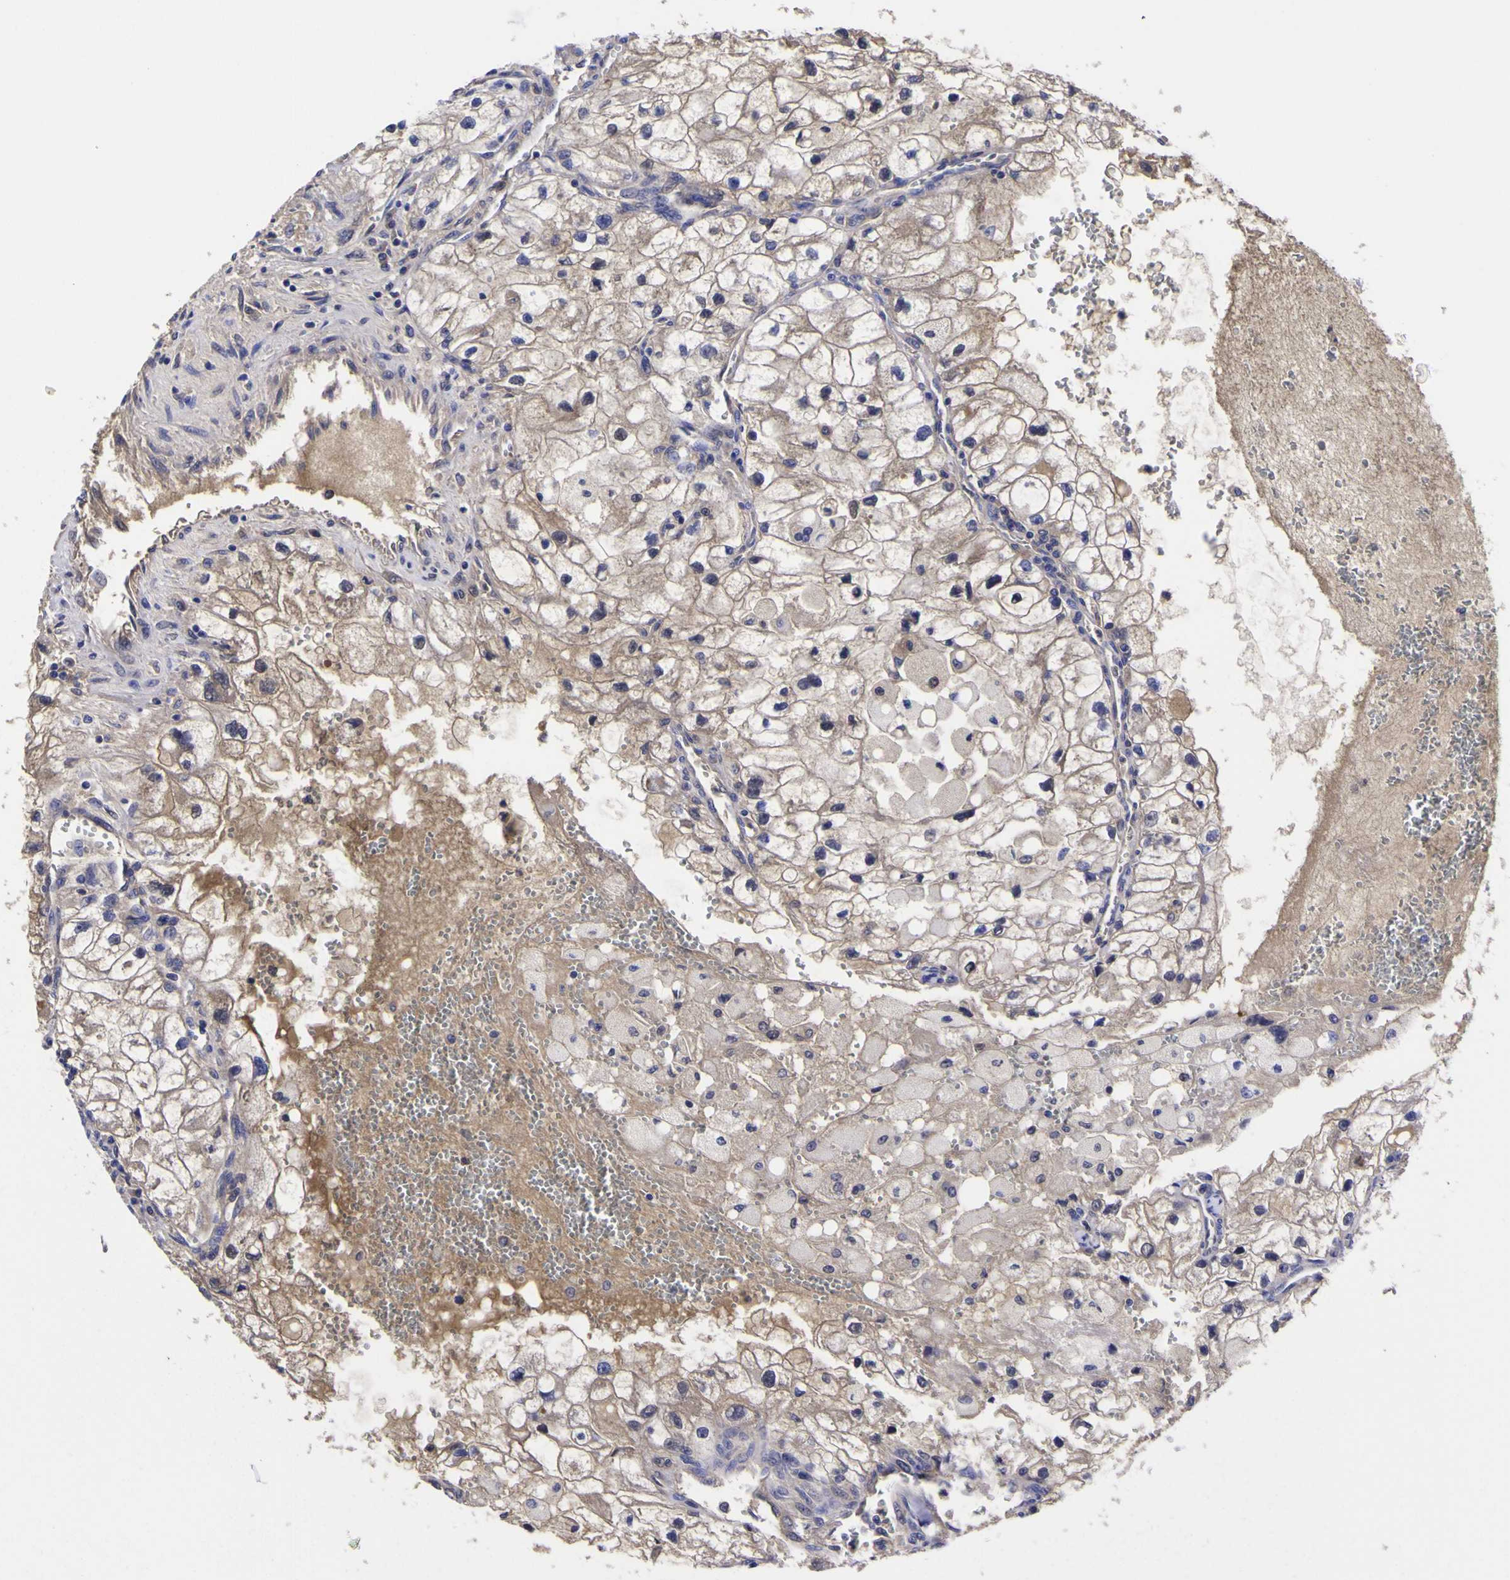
{"staining": {"intensity": "weak", "quantity": "25%-75%", "location": "cytoplasmic/membranous"}, "tissue": "renal cancer", "cell_type": "Tumor cells", "image_type": "cancer", "snomed": [{"axis": "morphology", "description": "Adenocarcinoma, NOS"}, {"axis": "topography", "description": "Kidney"}], "caption": "Tumor cells exhibit weak cytoplasmic/membranous positivity in approximately 25%-75% of cells in renal adenocarcinoma.", "gene": "MAPK14", "patient": {"sex": "female", "age": 70}}